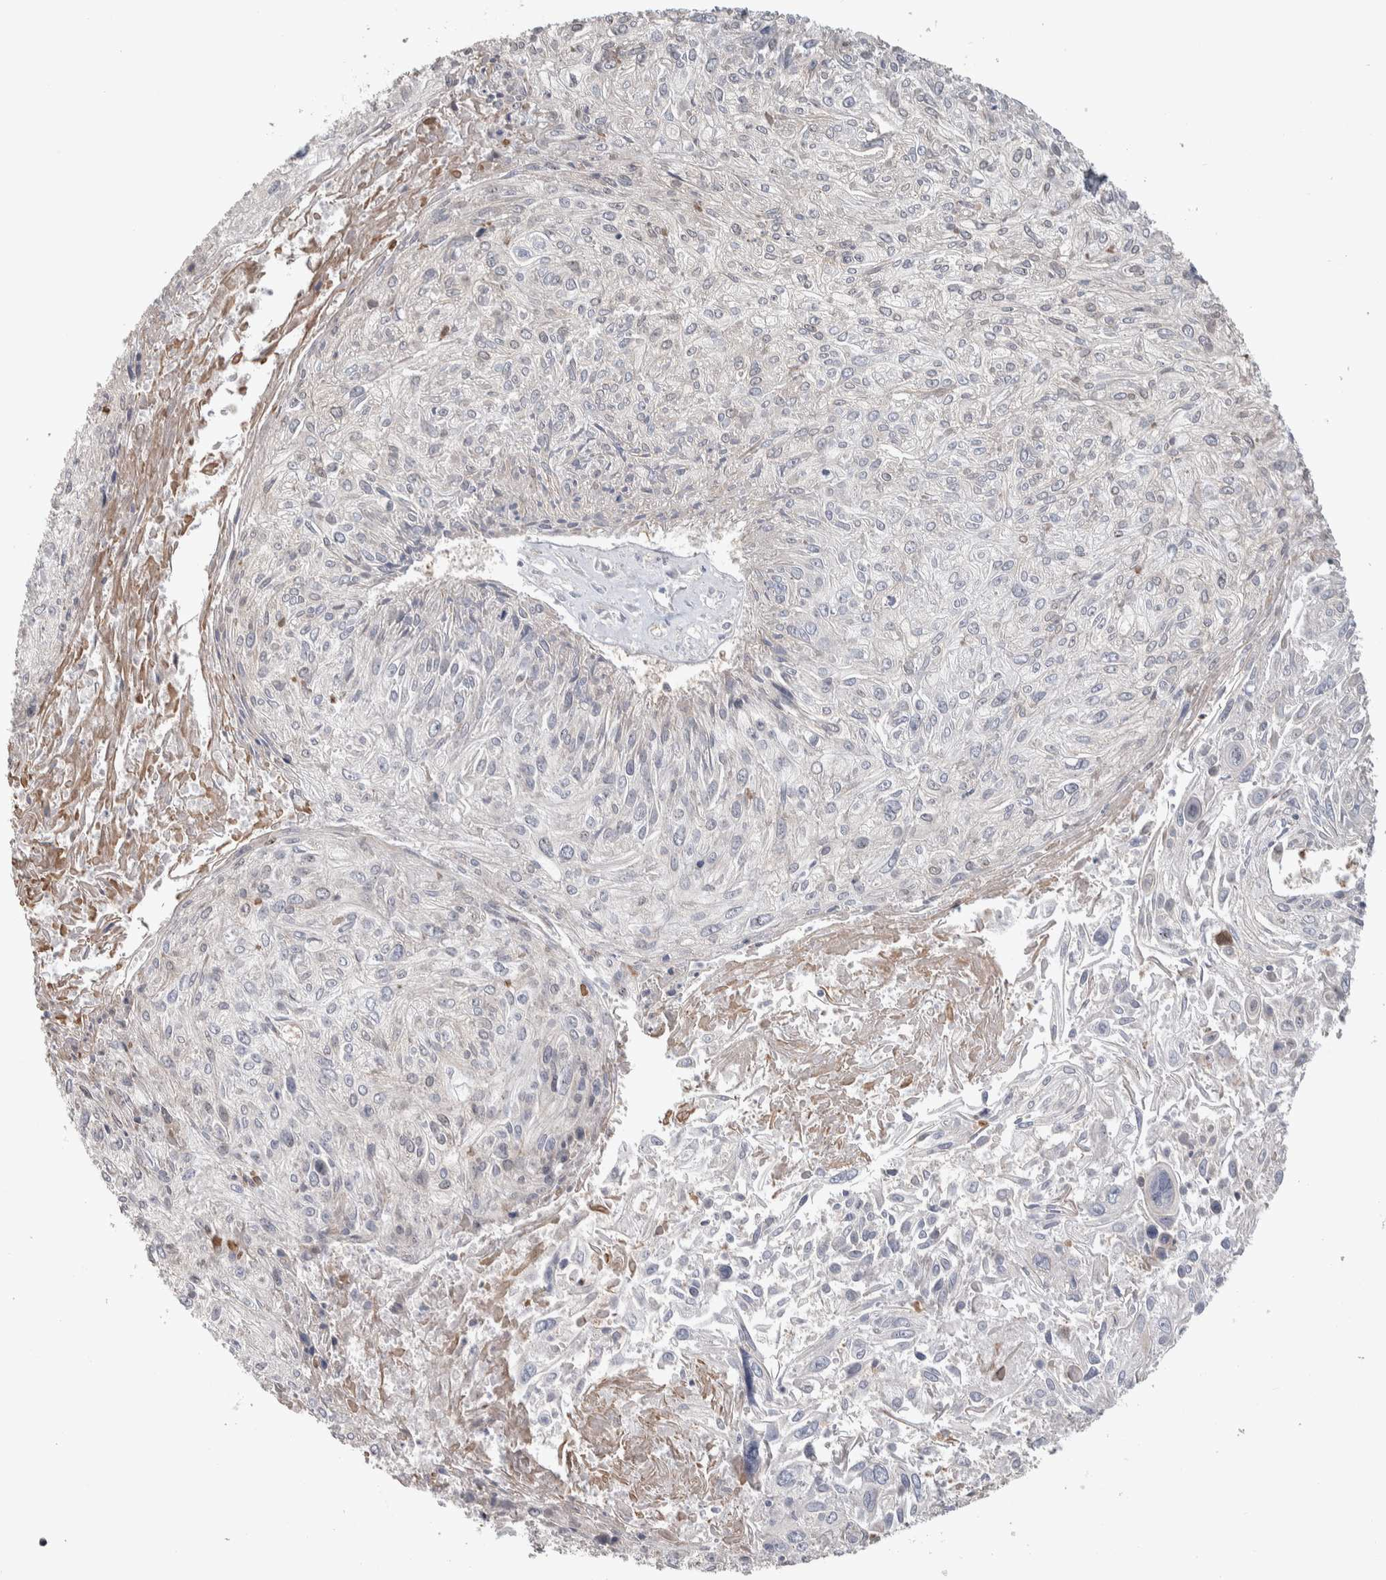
{"staining": {"intensity": "negative", "quantity": "none", "location": "none"}, "tissue": "cervical cancer", "cell_type": "Tumor cells", "image_type": "cancer", "snomed": [{"axis": "morphology", "description": "Squamous cell carcinoma, NOS"}, {"axis": "topography", "description": "Cervix"}], "caption": "There is no significant staining in tumor cells of cervical cancer (squamous cell carcinoma).", "gene": "TAX1BP1", "patient": {"sex": "female", "age": 51}}